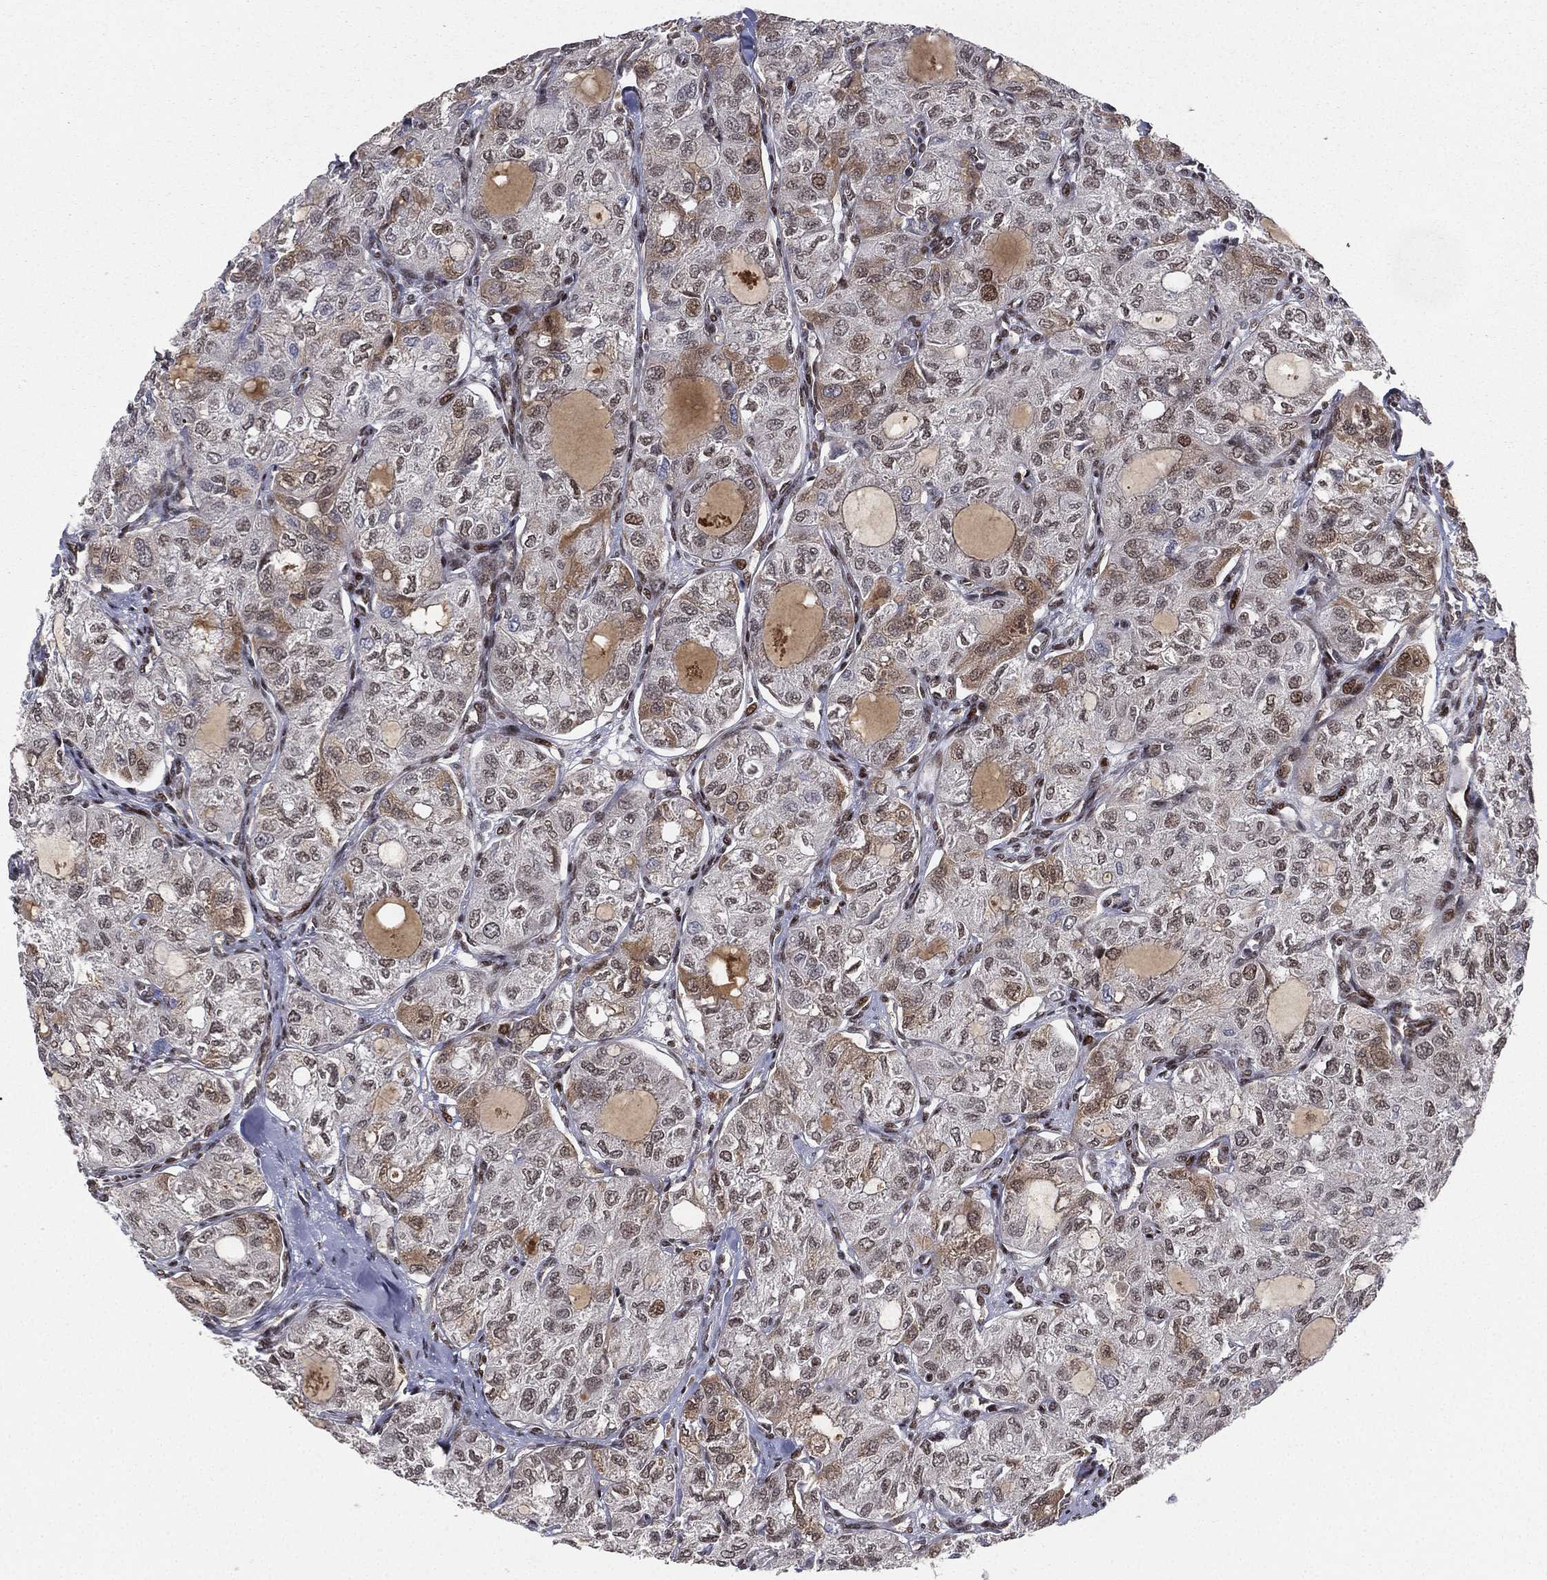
{"staining": {"intensity": "moderate", "quantity": "25%-75%", "location": "nuclear"}, "tissue": "thyroid cancer", "cell_type": "Tumor cells", "image_type": "cancer", "snomed": [{"axis": "morphology", "description": "Follicular adenoma carcinoma, NOS"}, {"axis": "topography", "description": "Thyroid gland"}], "caption": "Follicular adenoma carcinoma (thyroid) was stained to show a protein in brown. There is medium levels of moderate nuclear staining in about 25%-75% of tumor cells. (DAB (3,3'-diaminobenzidine) IHC with brightfield microscopy, high magnification).", "gene": "RTF1", "patient": {"sex": "male", "age": 75}}